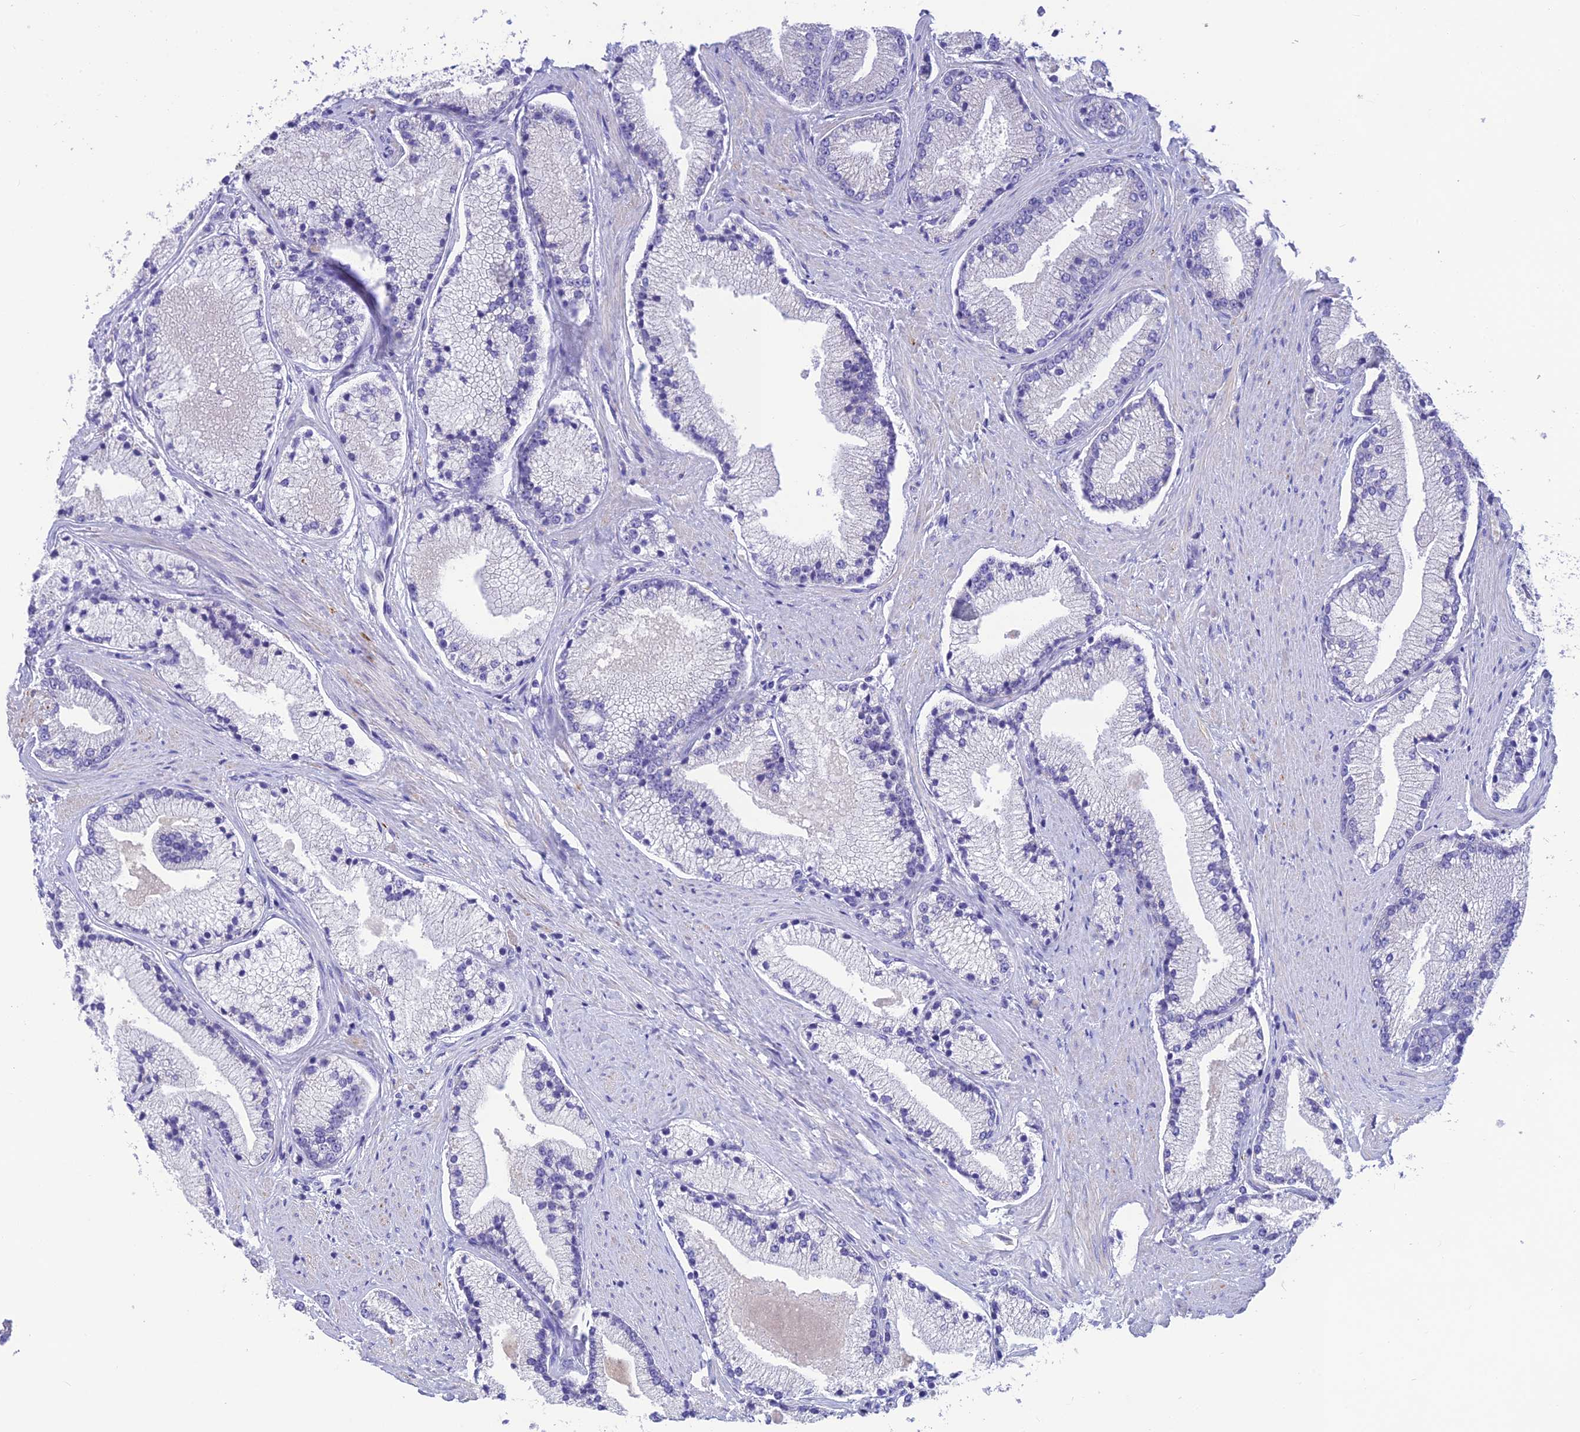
{"staining": {"intensity": "negative", "quantity": "none", "location": "none"}, "tissue": "prostate cancer", "cell_type": "Tumor cells", "image_type": "cancer", "snomed": [{"axis": "morphology", "description": "Adenocarcinoma, High grade"}, {"axis": "topography", "description": "Prostate"}], "caption": "An IHC micrograph of prostate cancer (high-grade adenocarcinoma) is shown. There is no staining in tumor cells of prostate cancer (high-grade adenocarcinoma).", "gene": "HSD17B2", "patient": {"sex": "male", "age": 67}}